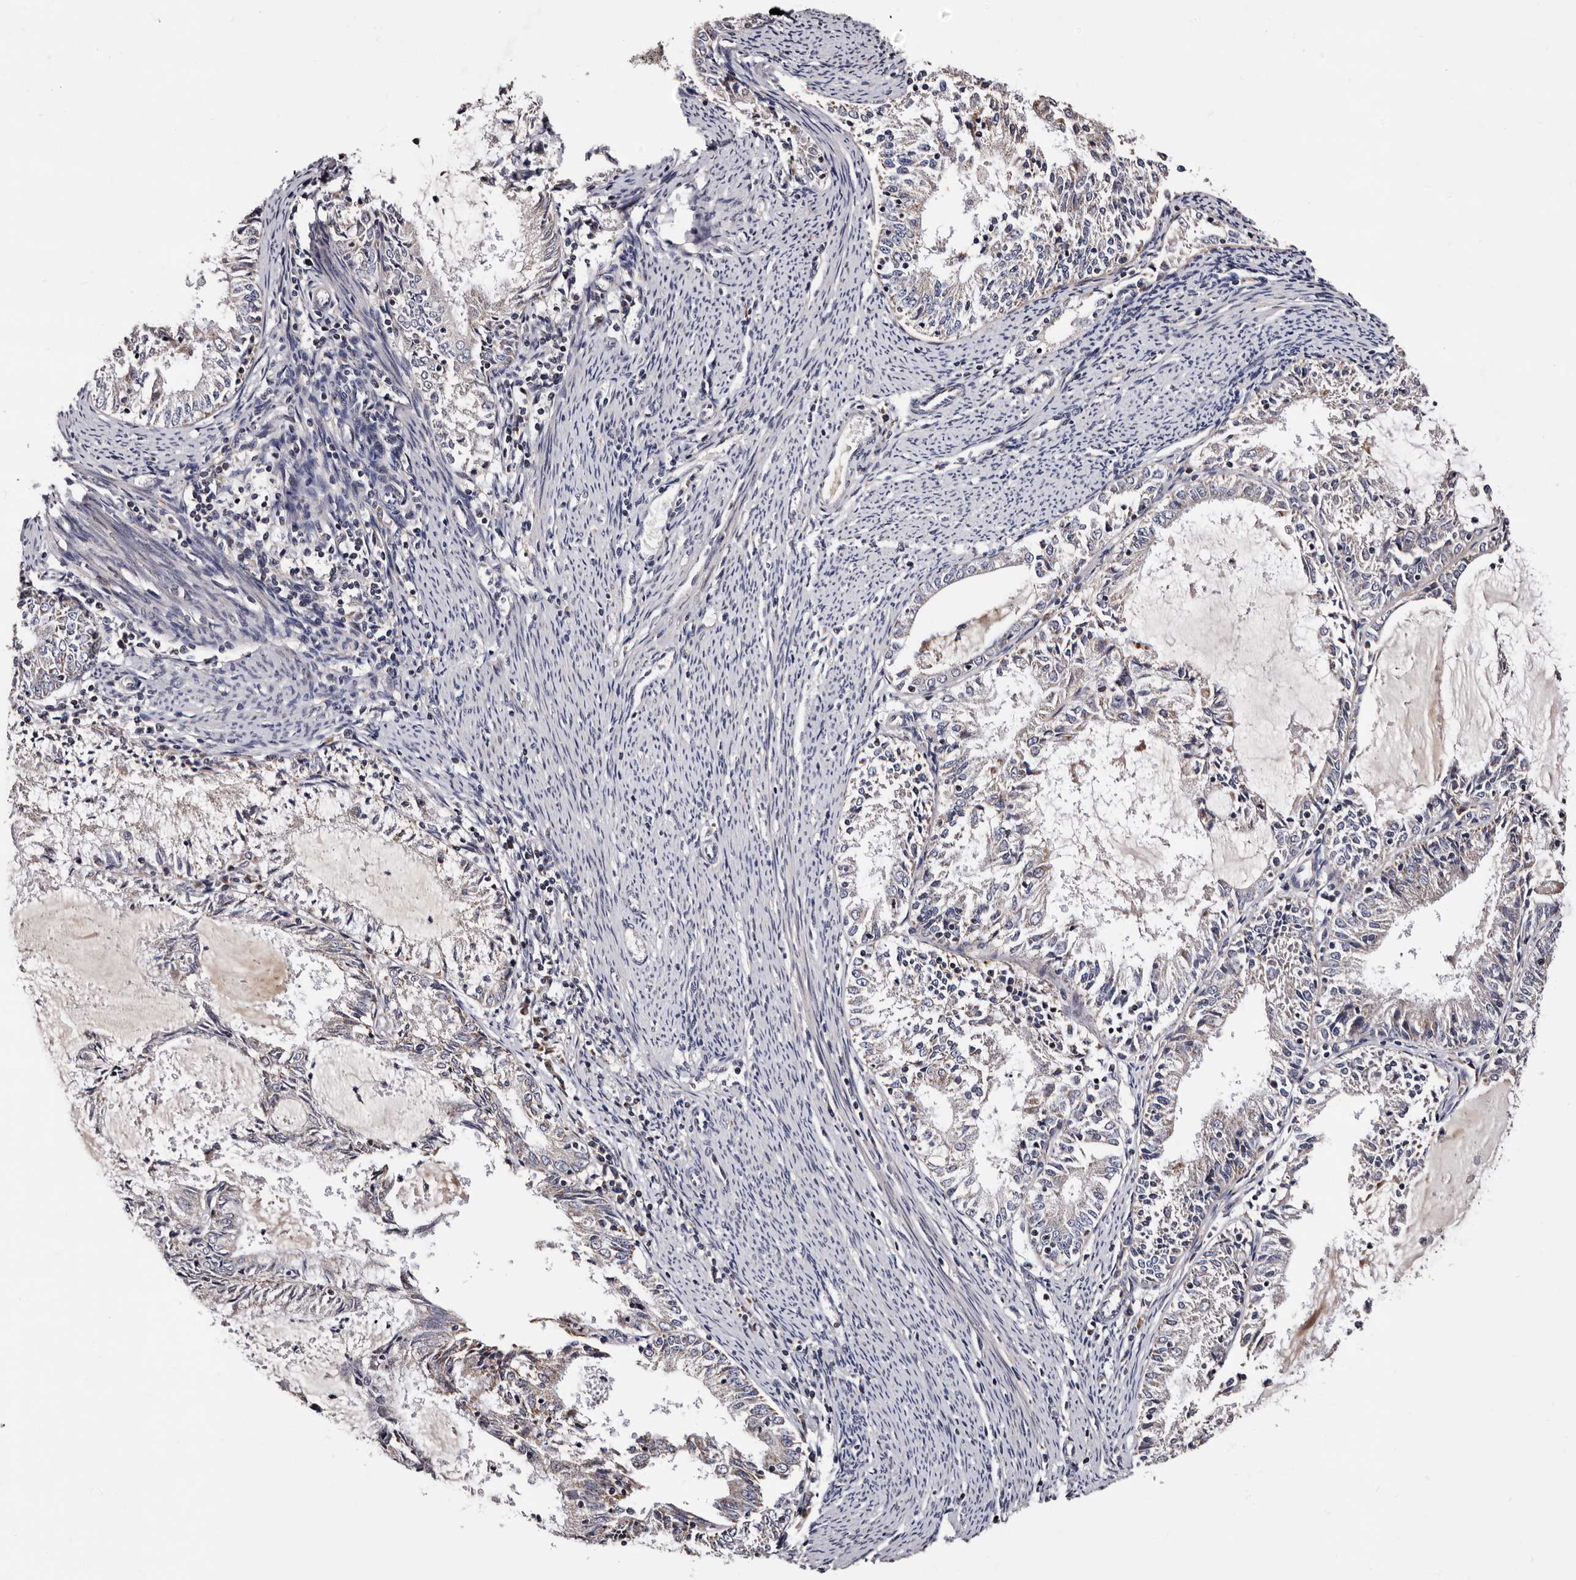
{"staining": {"intensity": "weak", "quantity": "25%-75%", "location": "cytoplasmic/membranous"}, "tissue": "endometrial cancer", "cell_type": "Tumor cells", "image_type": "cancer", "snomed": [{"axis": "morphology", "description": "Adenocarcinoma, NOS"}, {"axis": "topography", "description": "Endometrium"}], "caption": "The image reveals staining of endometrial cancer (adenocarcinoma), revealing weak cytoplasmic/membranous protein staining (brown color) within tumor cells.", "gene": "TAF4B", "patient": {"sex": "female", "age": 57}}